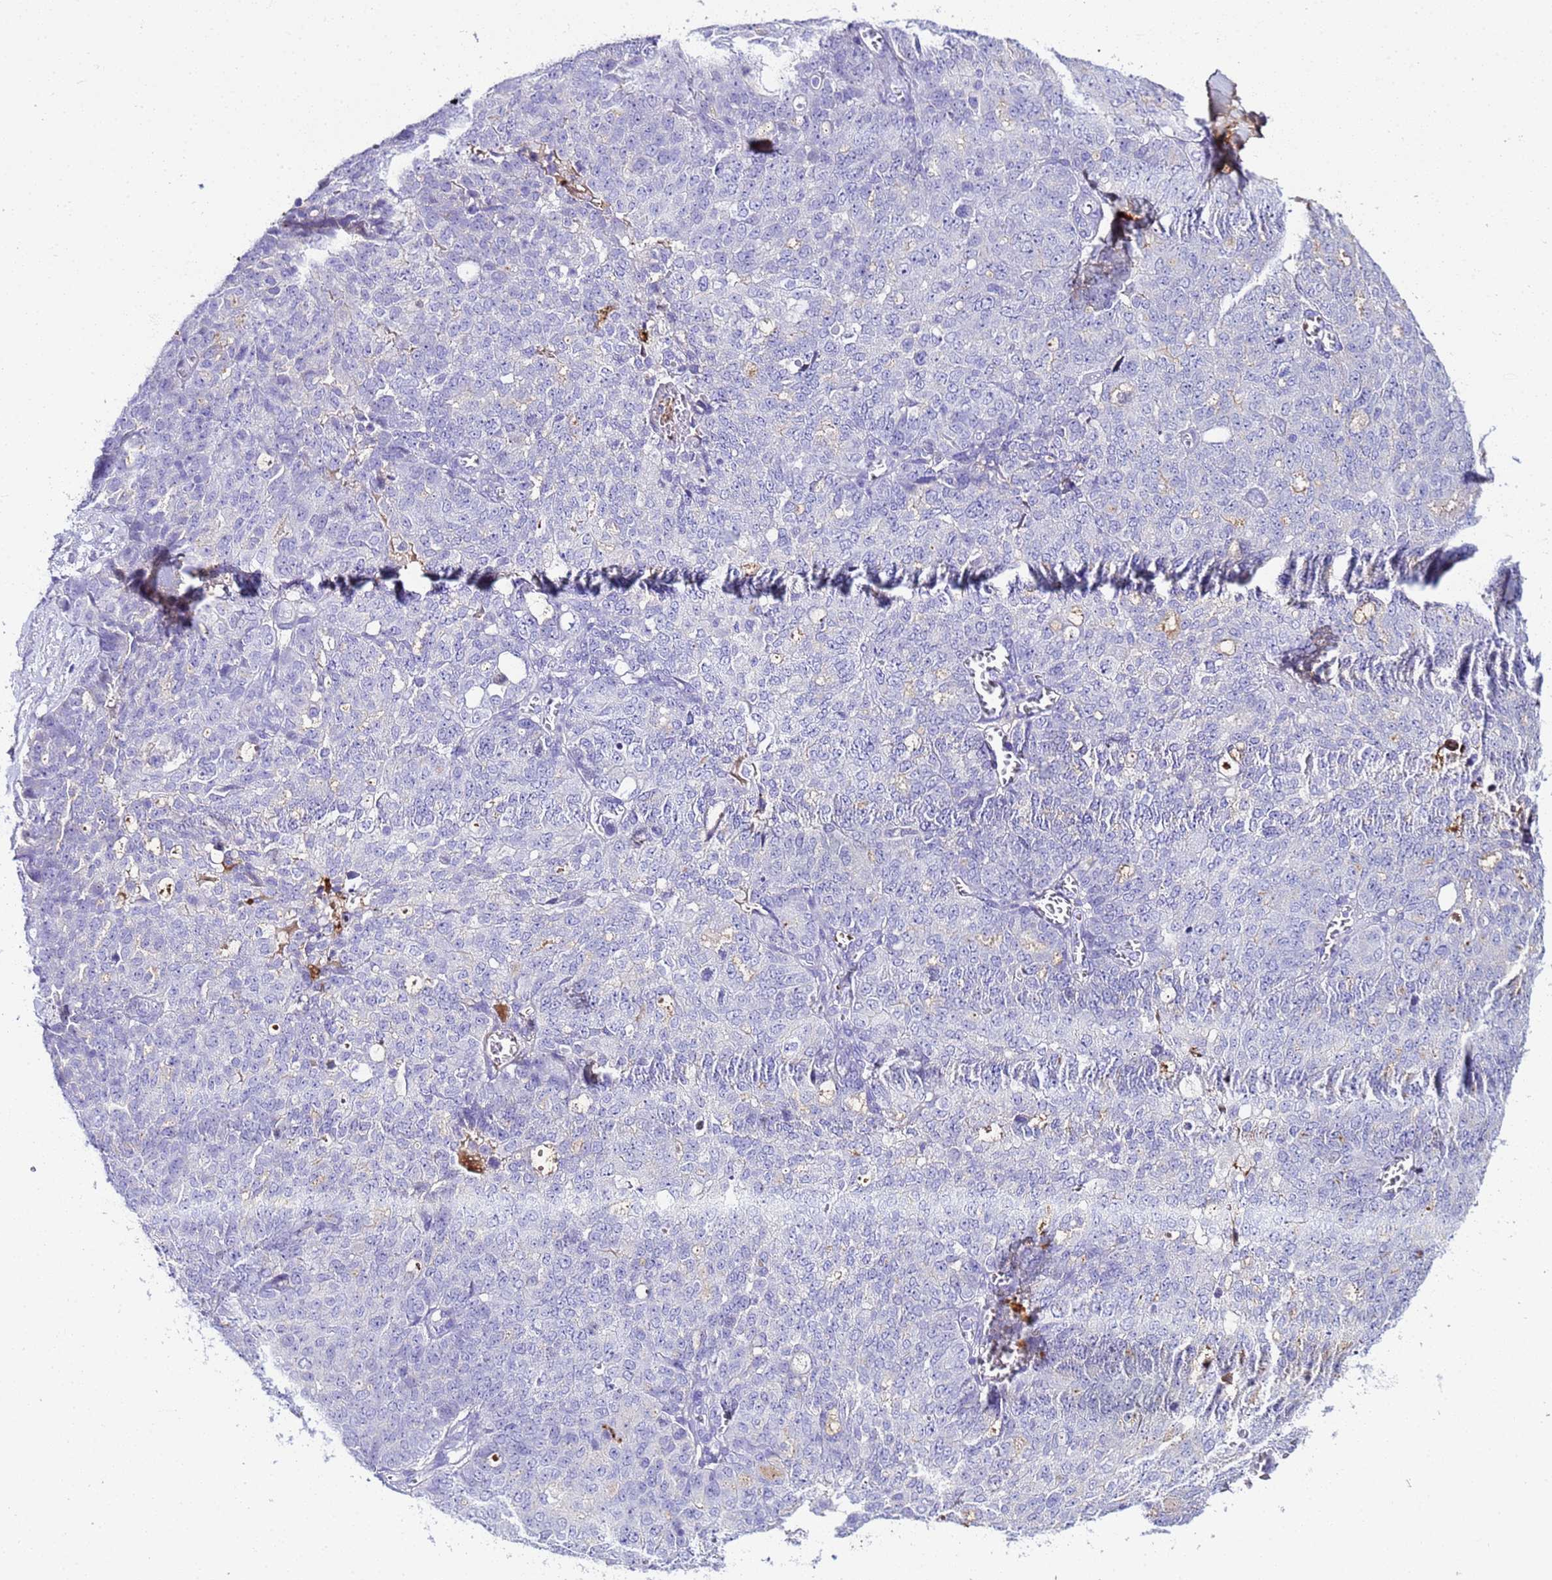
{"staining": {"intensity": "negative", "quantity": "none", "location": "none"}, "tissue": "ovarian cancer", "cell_type": "Tumor cells", "image_type": "cancer", "snomed": [{"axis": "morphology", "description": "Cystadenocarcinoma, serous, NOS"}, {"axis": "topography", "description": "Soft tissue"}, {"axis": "topography", "description": "Ovary"}], "caption": "This is a image of IHC staining of ovarian cancer (serous cystadenocarcinoma), which shows no expression in tumor cells.", "gene": "CFHR2", "patient": {"sex": "female", "age": 57}}